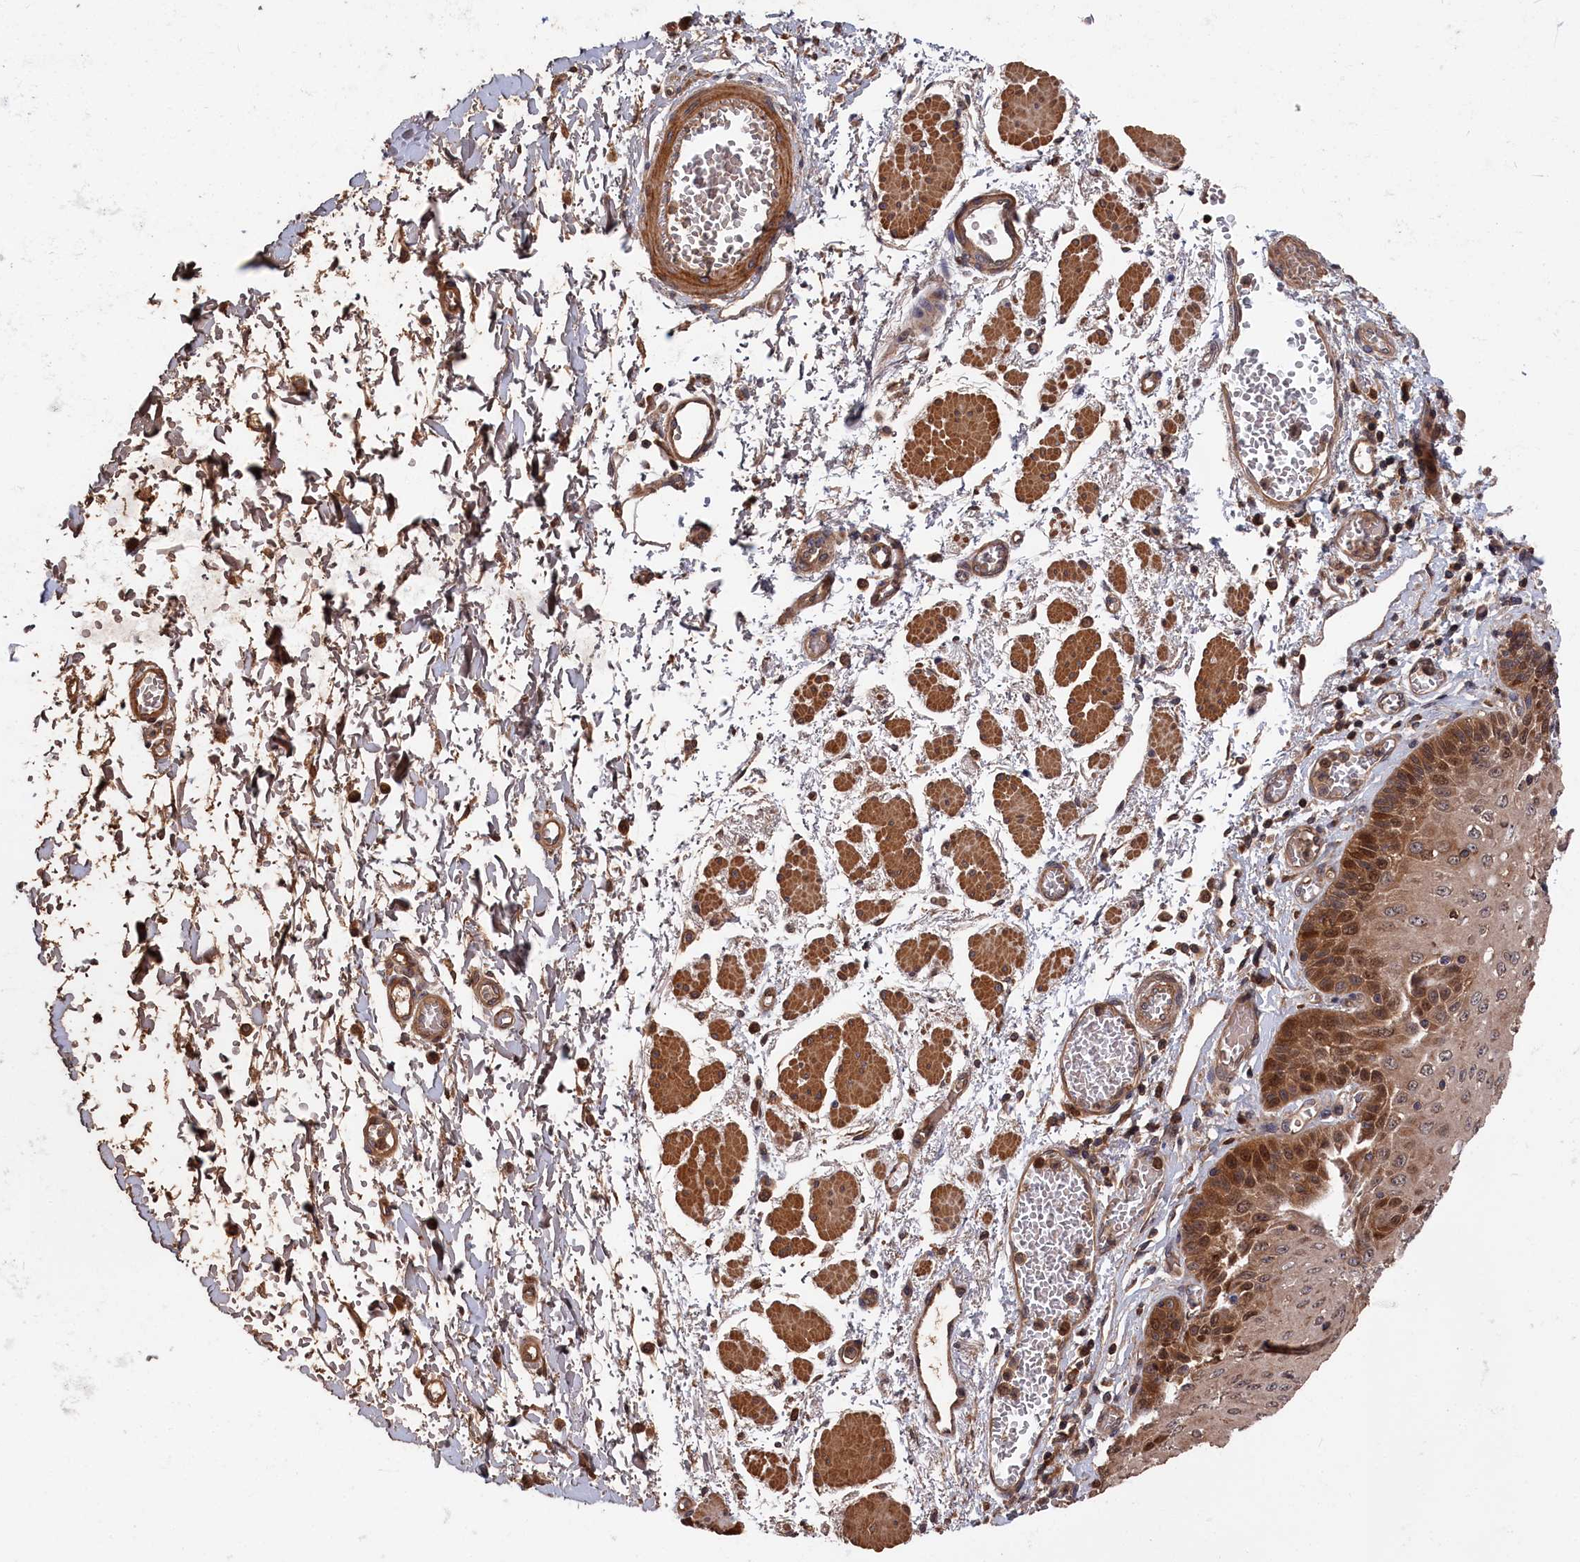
{"staining": {"intensity": "strong", "quantity": "25%-75%", "location": "cytoplasmic/membranous,nuclear"}, "tissue": "esophagus", "cell_type": "Squamous epithelial cells", "image_type": "normal", "snomed": [{"axis": "morphology", "description": "Normal tissue, NOS"}, {"axis": "topography", "description": "Esophagus"}], "caption": "Immunohistochemical staining of unremarkable human esophagus reveals high levels of strong cytoplasmic/membranous,nuclear staining in about 25%-75% of squamous epithelial cells.", "gene": "RMI2", "patient": {"sex": "male", "age": 81}}